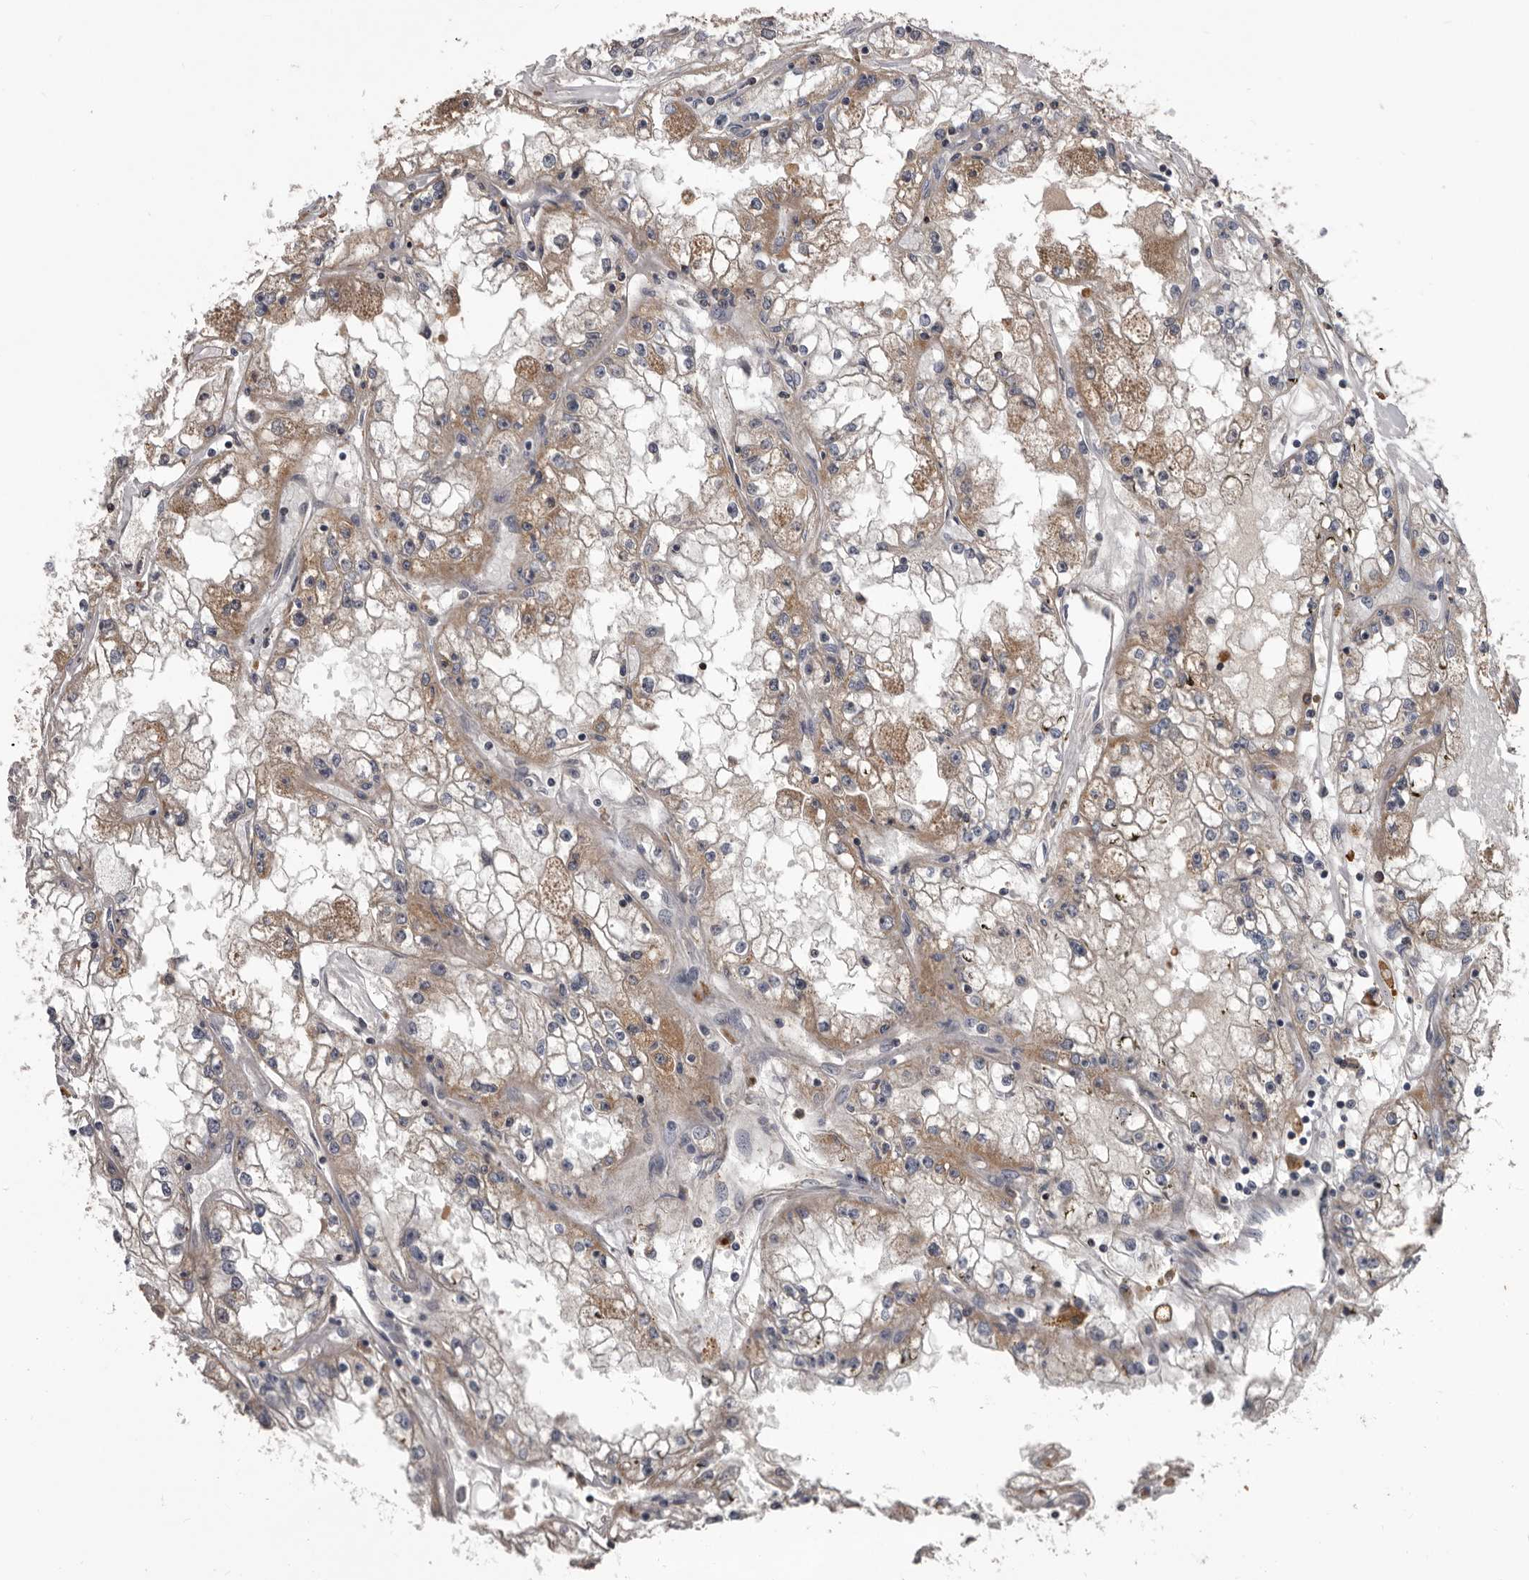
{"staining": {"intensity": "moderate", "quantity": ">75%", "location": "cytoplasmic/membranous"}, "tissue": "renal cancer", "cell_type": "Tumor cells", "image_type": "cancer", "snomed": [{"axis": "morphology", "description": "Adenocarcinoma, NOS"}, {"axis": "topography", "description": "Kidney"}], "caption": "High-power microscopy captured an IHC micrograph of adenocarcinoma (renal), revealing moderate cytoplasmic/membranous expression in approximately >75% of tumor cells. (IHC, brightfield microscopy, high magnification).", "gene": "ALDH5A1", "patient": {"sex": "male", "age": 56}}